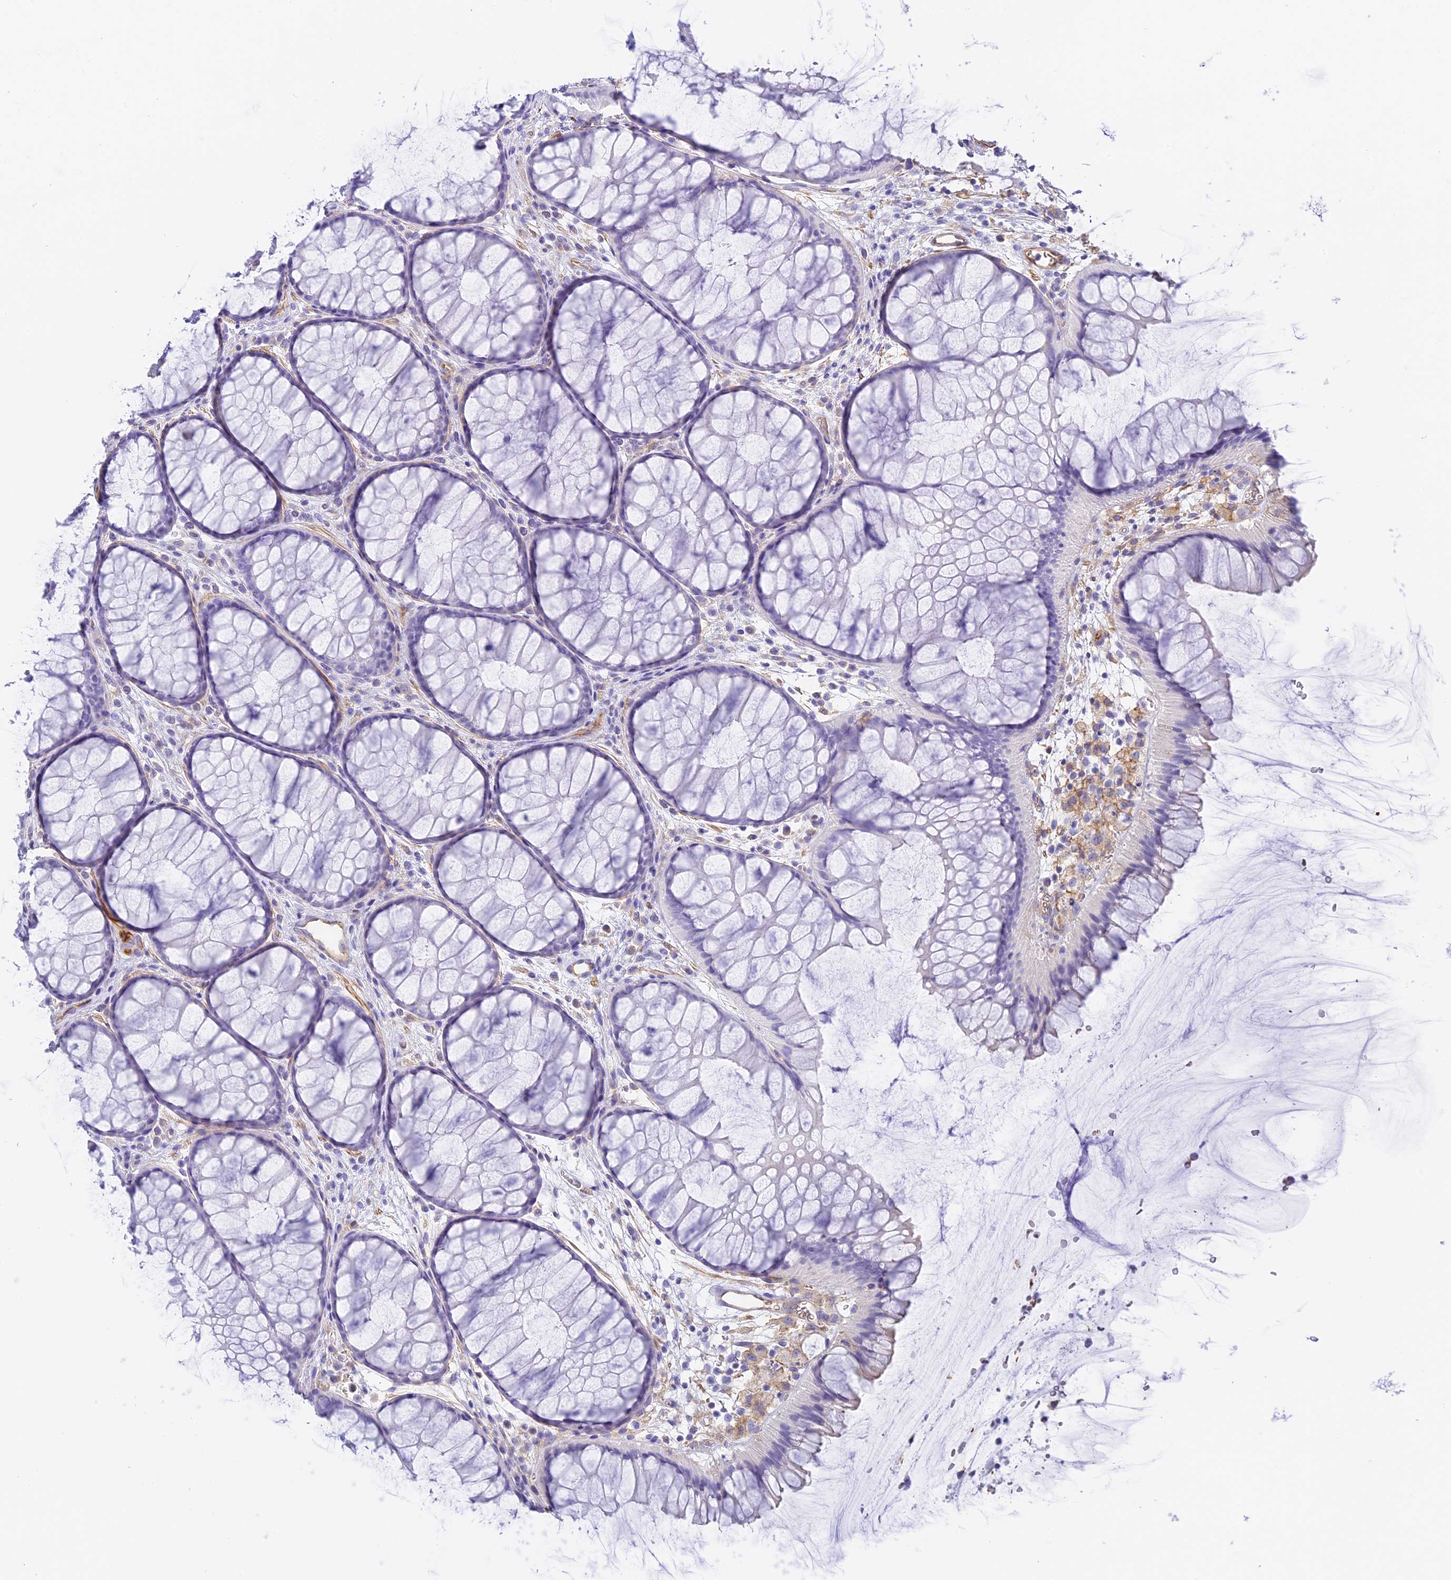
{"staining": {"intensity": "negative", "quantity": "none", "location": "none"}, "tissue": "colon", "cell_type": "Endothelial cells", "image_type": "normal", "snomed": [{"axis": "morphology", "description": "Normal tissue, NOS"}, {"axis": "topography", "description": "Colon"}], "caption": "Colon was stained to show a protein in brown. There is no significant positivity in endothelial cells. (Immunohistochemistry (ihc), brightfield microscopy, high magnification).", "gene": "HOMER3", "patient": {"sex": "female", "age": 82}}